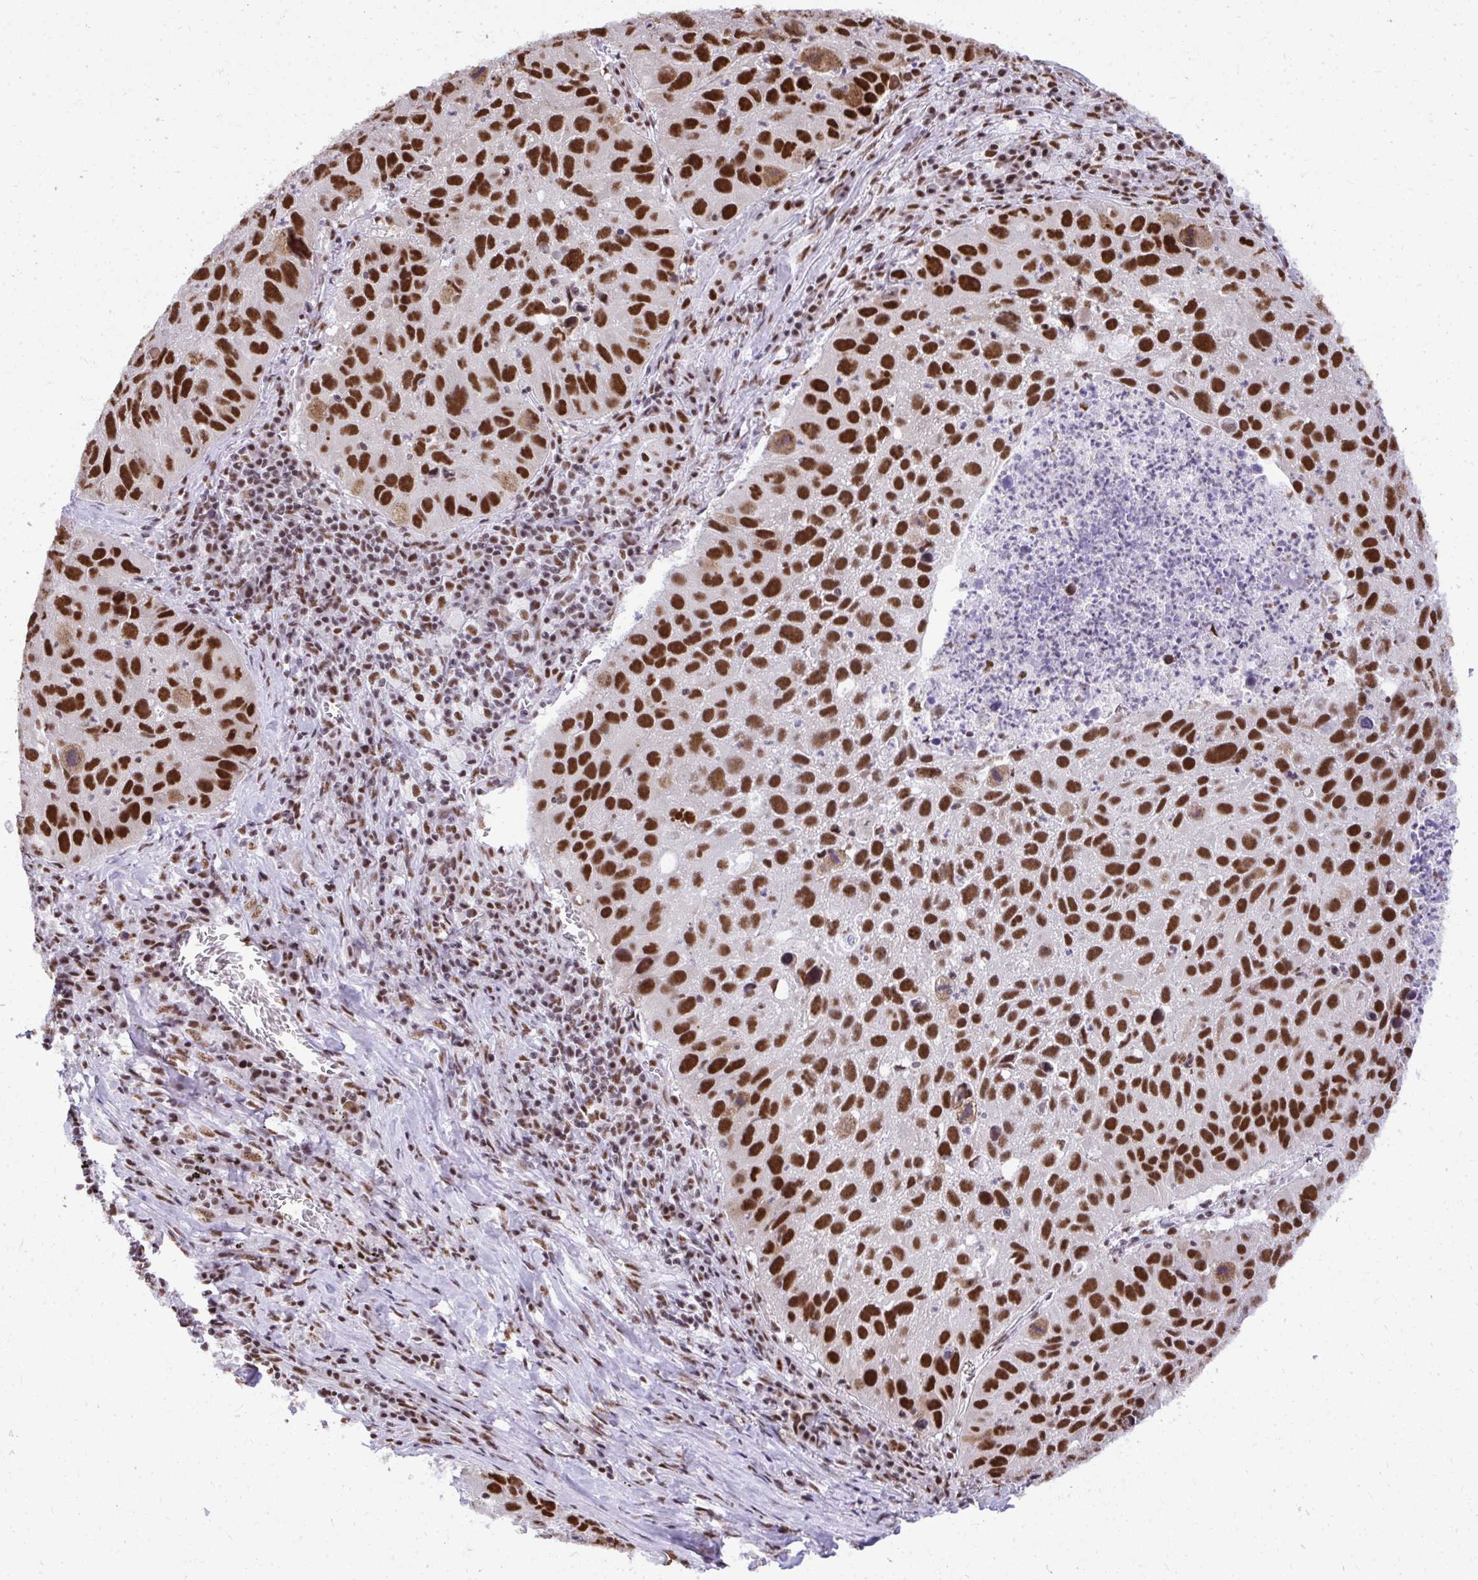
{"staining": {"intensity": "strong", "quantity": ">75%", "location": "nuclear"}, "tissue": "lung cancer", "cell_type": "Tumor cells", "image_type": "cancer", "snomed": [{"axis": "morphology", "description": "Squamous cell carcinoma, NOS"}, {"axis": "topography", "description": "Lung"}], "caption": "A high-resolution histopathology image shows immunohistochemistry staining of squamous cell carcinoma (lung), which exhibits strong nuclear expression in approximately >75% of tumor cells. (DAB = brown stain, brightfield microscopy at high magnification).", "gene": "PRPF19", "patient": {"sex": "female", "age": 61}}